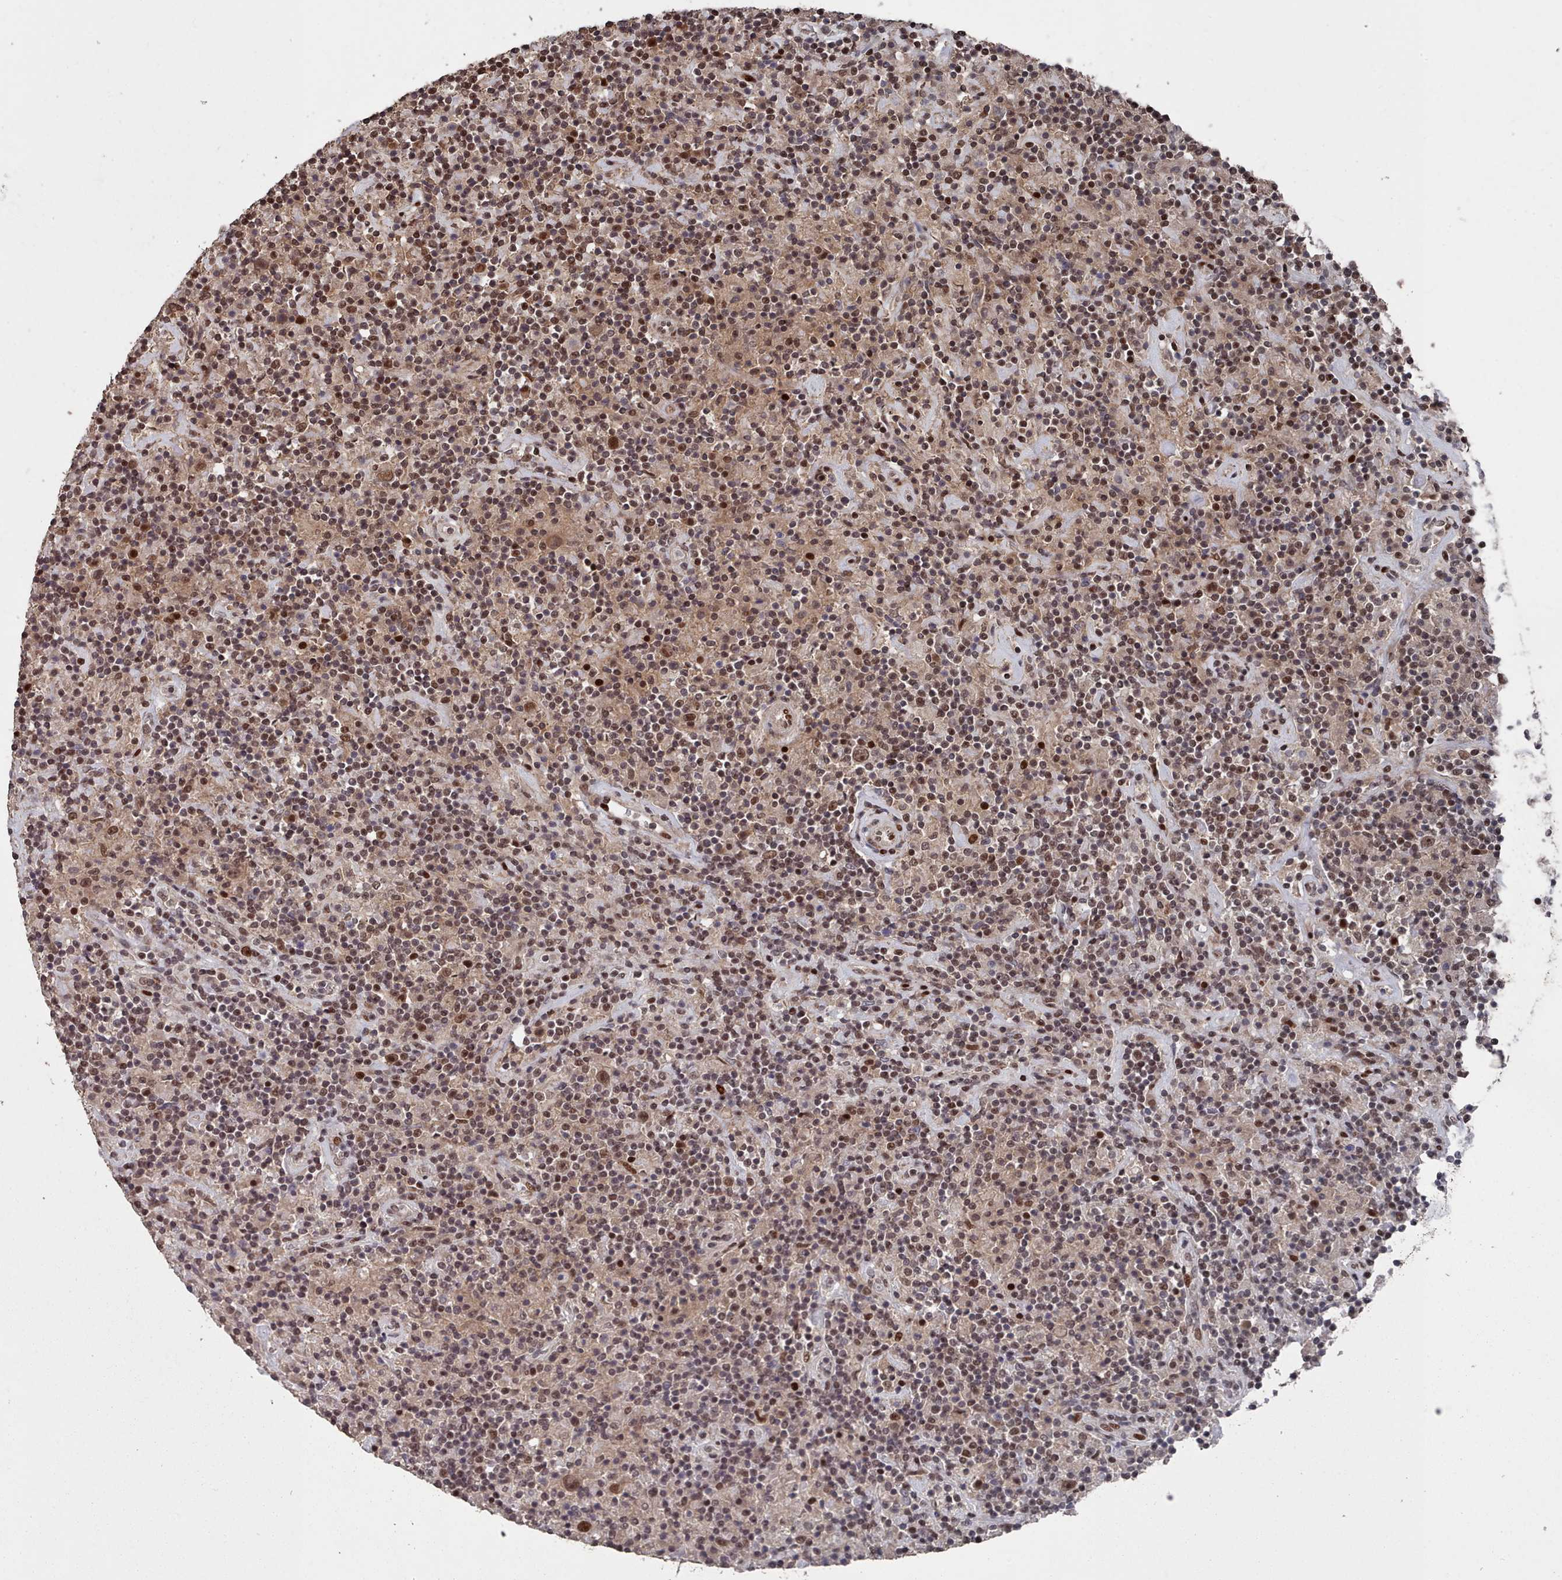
{"staining": {"intensity": "moderate", "quantity": ">75%", "location": "nuclear"}, "tissue": "lymphoma", "cell_type": "Tumor cells", "image_type": "cancer", "snomed": [{"axis": "morphology", "description": "Hodgkin's disease, NOS"}, {"axis": "topography", "description": "Lymph node"}], "caption": "Lymphoma was stained to show a protein in brown. There is medium levels of moderate nuclear staining in approximately >75% of tumor cells.", "gene": "PNRC2", "patient": {"sex": "male", "age": 70}}